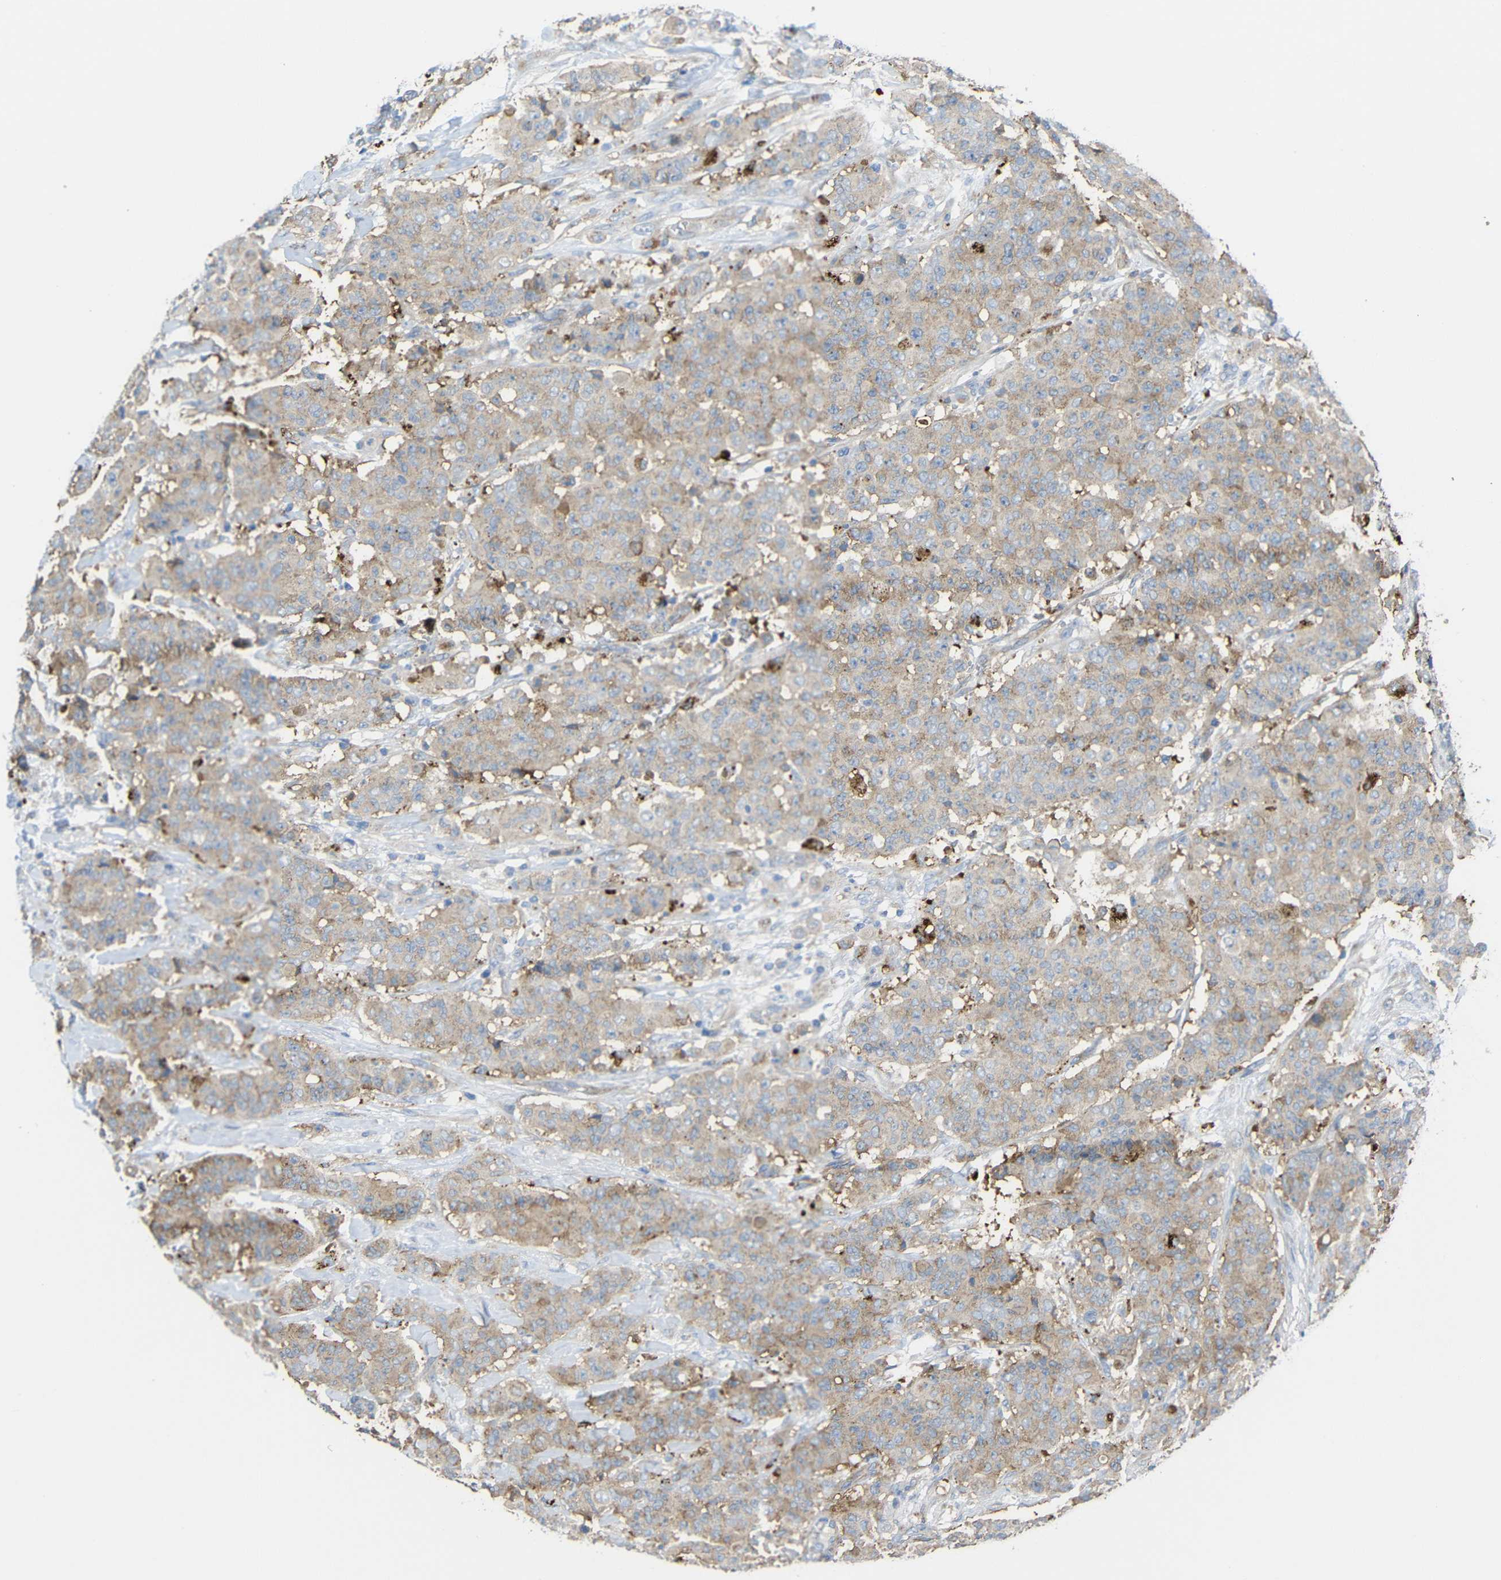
{"staining": {"intensity": "weak", "quantity": "25%-75%", "location": "cytoplasmic/membranous"}, "tissue": "breast cancer", "cell_type": "Tumor cells", "image_type": "cancer", "snomed": [{"axis": "morphology", "description": "Duct carcinoma"}, {"axis": "topography", "description": "Breast"}], "caption": "Breast invasive ductal carcinoma stained for a protein reveals weak cytoplasmic/membranous positivity in tumor cells. (DAB (3,3'-diaminobenzidine) IHC, brown staining for protein, blue staining for nuclei).", "gene": "SYPL1", "patient": {"sex": "female", "age": 40}}